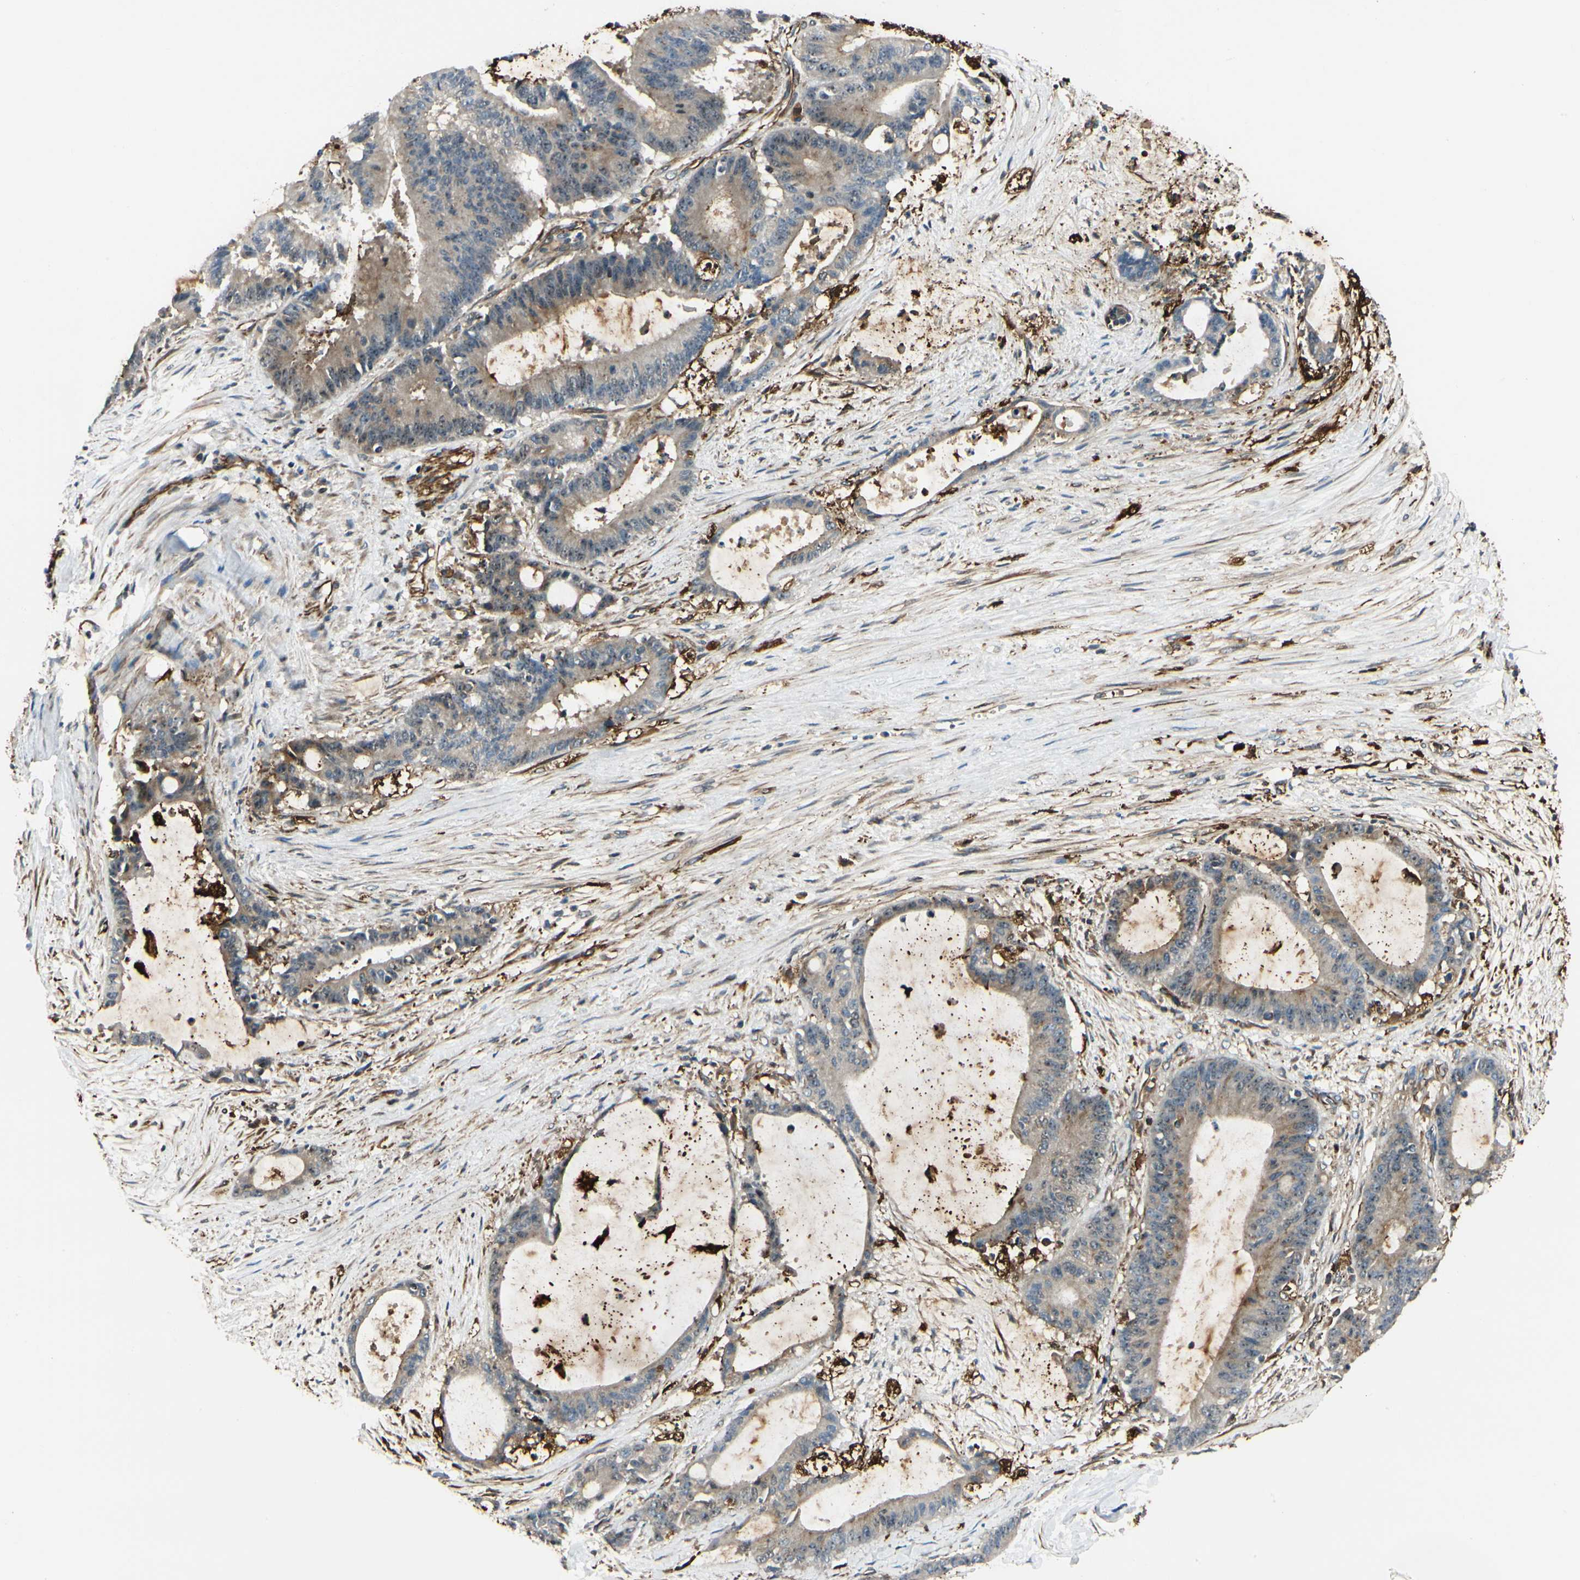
{"staining": {"intensity": "weak", "quantity": "25%-75%", "location": "cytoplasmic/membranous"}, "tissue": "liver cancer", "cell_type": "Tumor cells", "image_type": "cancer", "snomed": [{"axis": "morphology", "description": "Cholangiocarcinoma"}, {"axis": "topography", "description": "Liver"}], "caption": "A brown stain highlights weak cytoplasmic/membranous positivity of a protein in liver cancer tumor cells. Immunohistochemistry stains the protein of interest in brown and the nuclei are stained blue.", "gene": "FTH1", "patient": {"sex": "female", "age": 73}}